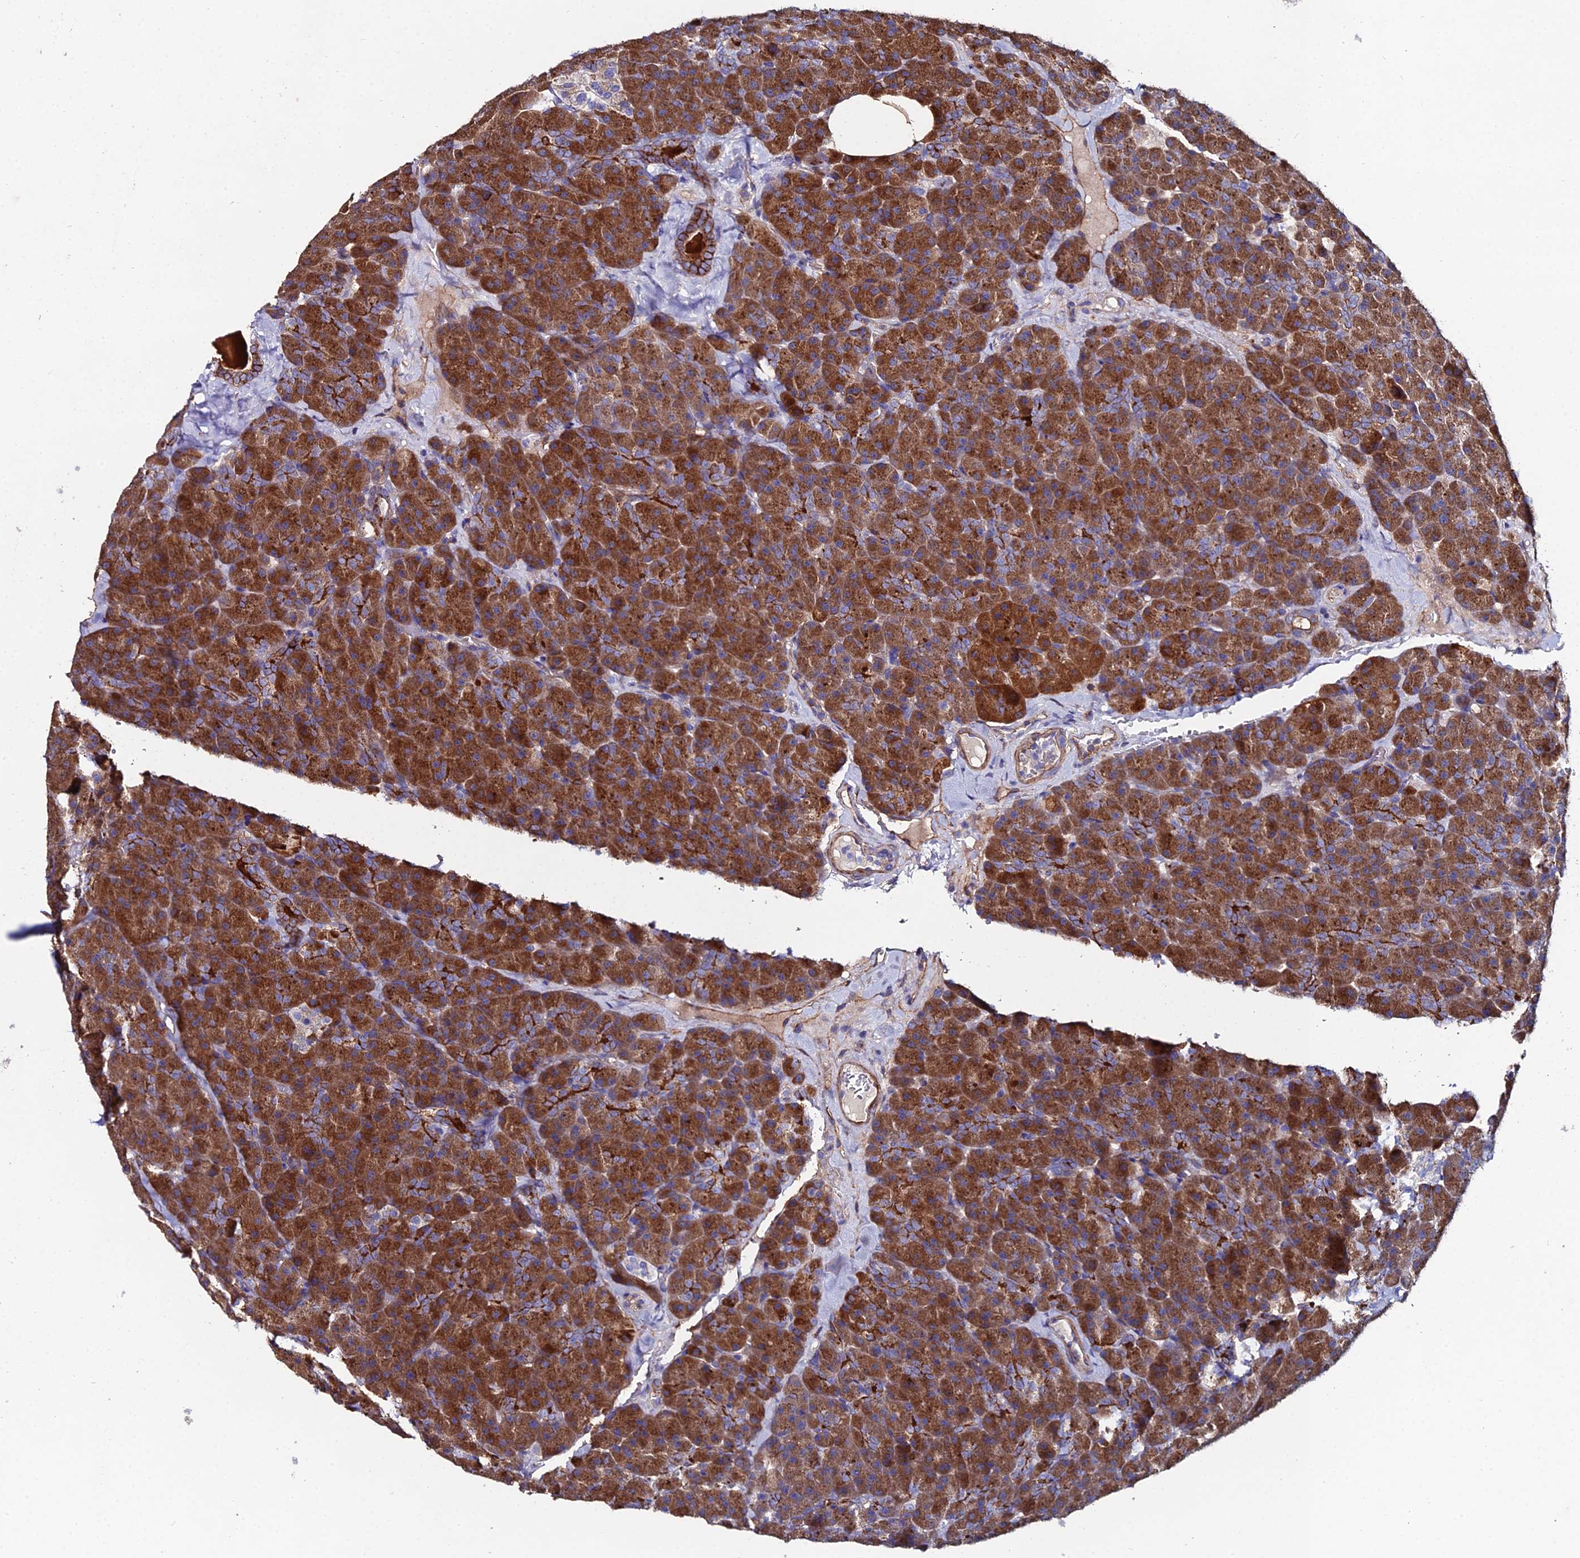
{"staining": {"intensity": "strong", "quantity": ">75%", "location": "cytoplasmic/membranous"}, "tissue": "pancreas", "cell_type": "Exocrine glandular cells", "image_type": "normal", "snomed": [{"axis": "morphology", "description": "Normal tissue, NOS"}, {"axis": "topography", "description": "Pancreas"}], "caption": "Immunohistochemical staining of benign pancreas demonstrates strong cytoplasmic/membranous protein positivity in approximately >75% of exocrine glandular cells. (DAB IHC, brown staining for protein, blue staining for nuclei).", "gene": "C6", "patient": {"sex": "male", "age": 36}}